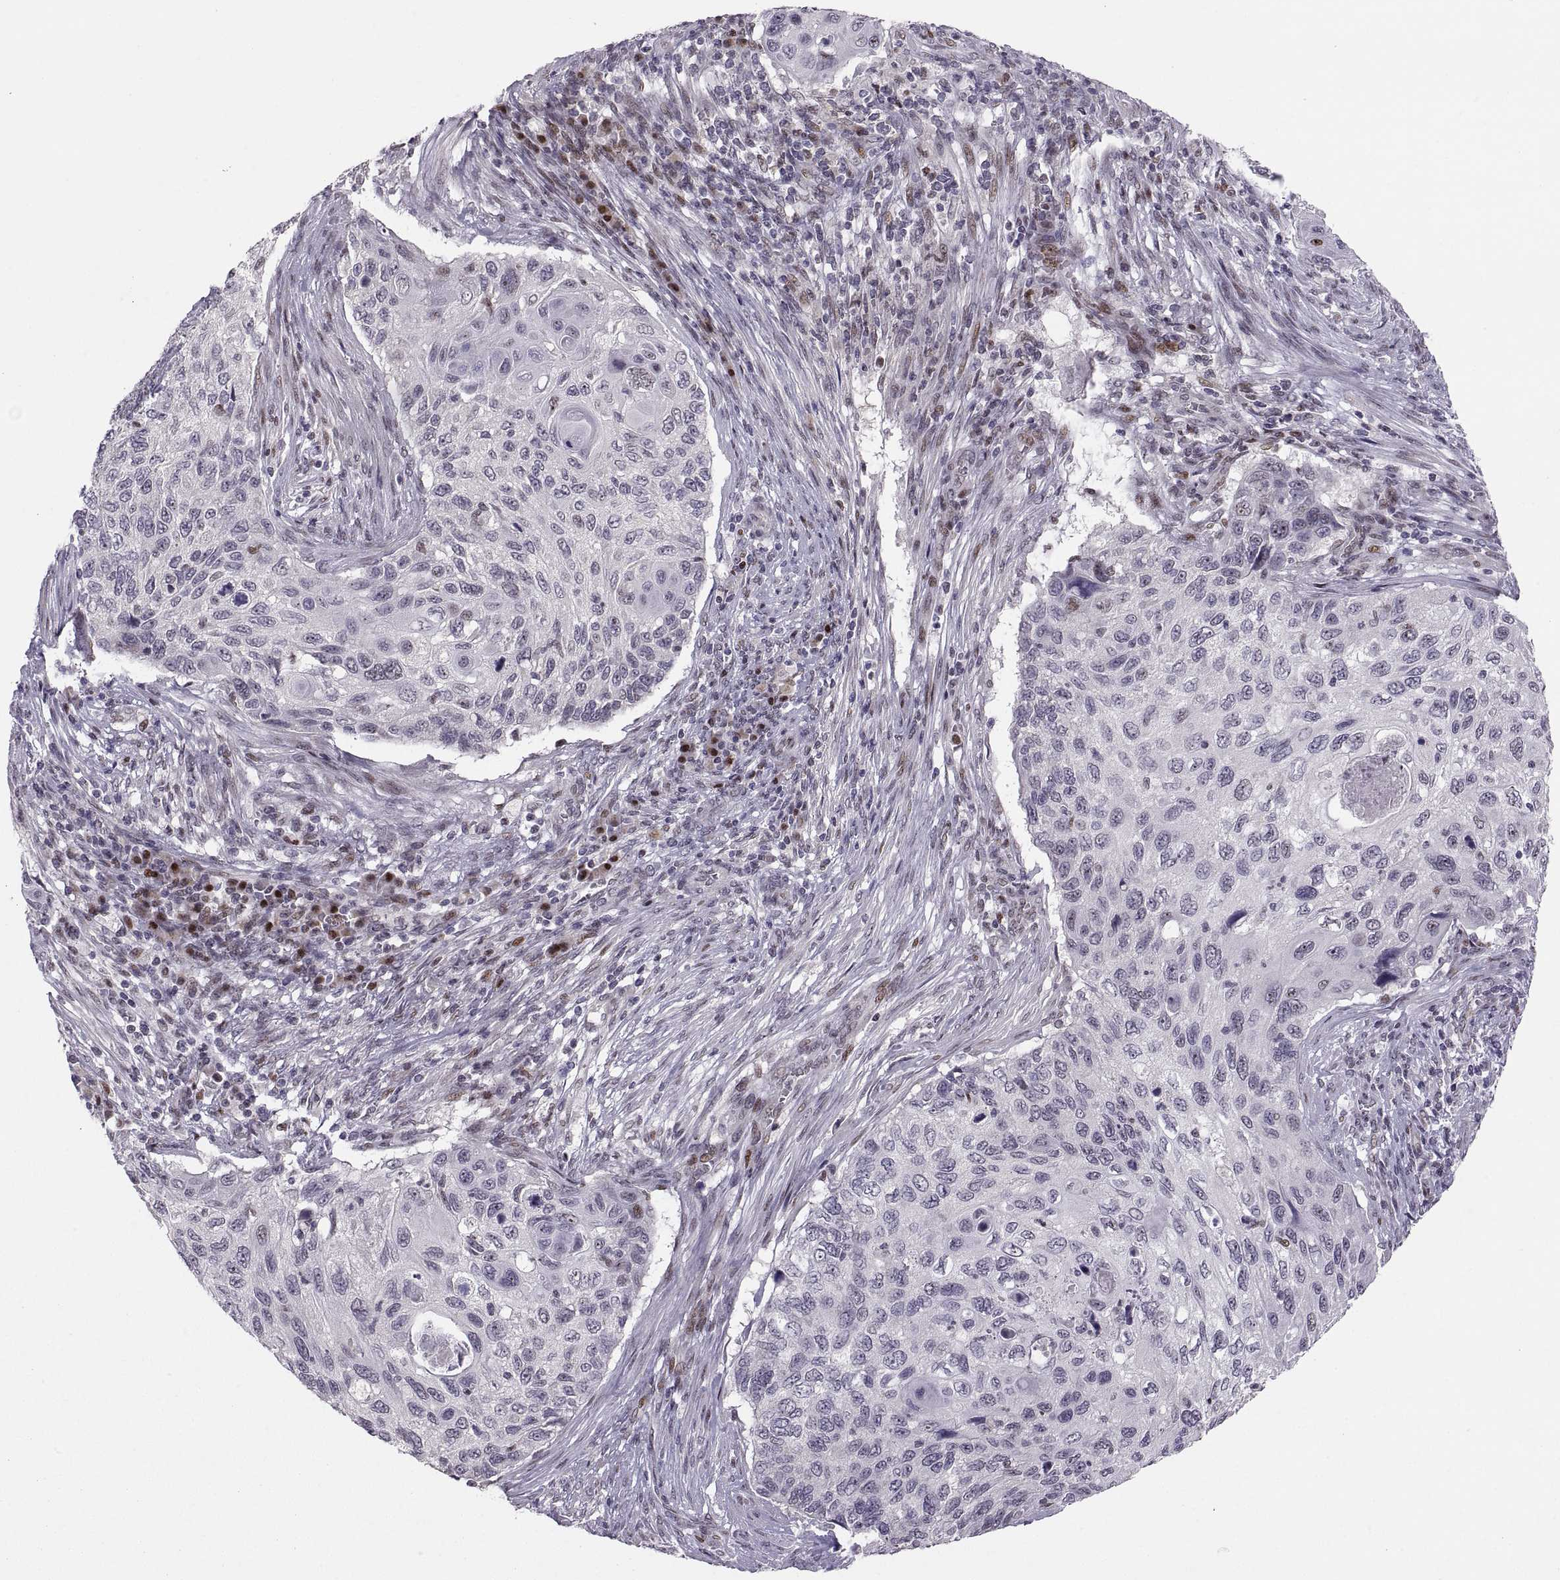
{"staining": {"intensity": "negative", "quantity": "none", "location": "none"}, "tissue": "cervical cancer", "cell_type": "Tumor cells", "image_type": "cancer", "snomed": [{"axis": "morphology", "description": "Squamous cell carcinoma, NOS"}, {"axis": "topography", "description": "Cervix"}], "caption": "Histopathology image shows no significant protein staining in tumor cells of squamous cell carcinoma (cervical).", "gene": "SNAI1", "patient": {"sex": "female", "age": 70}}